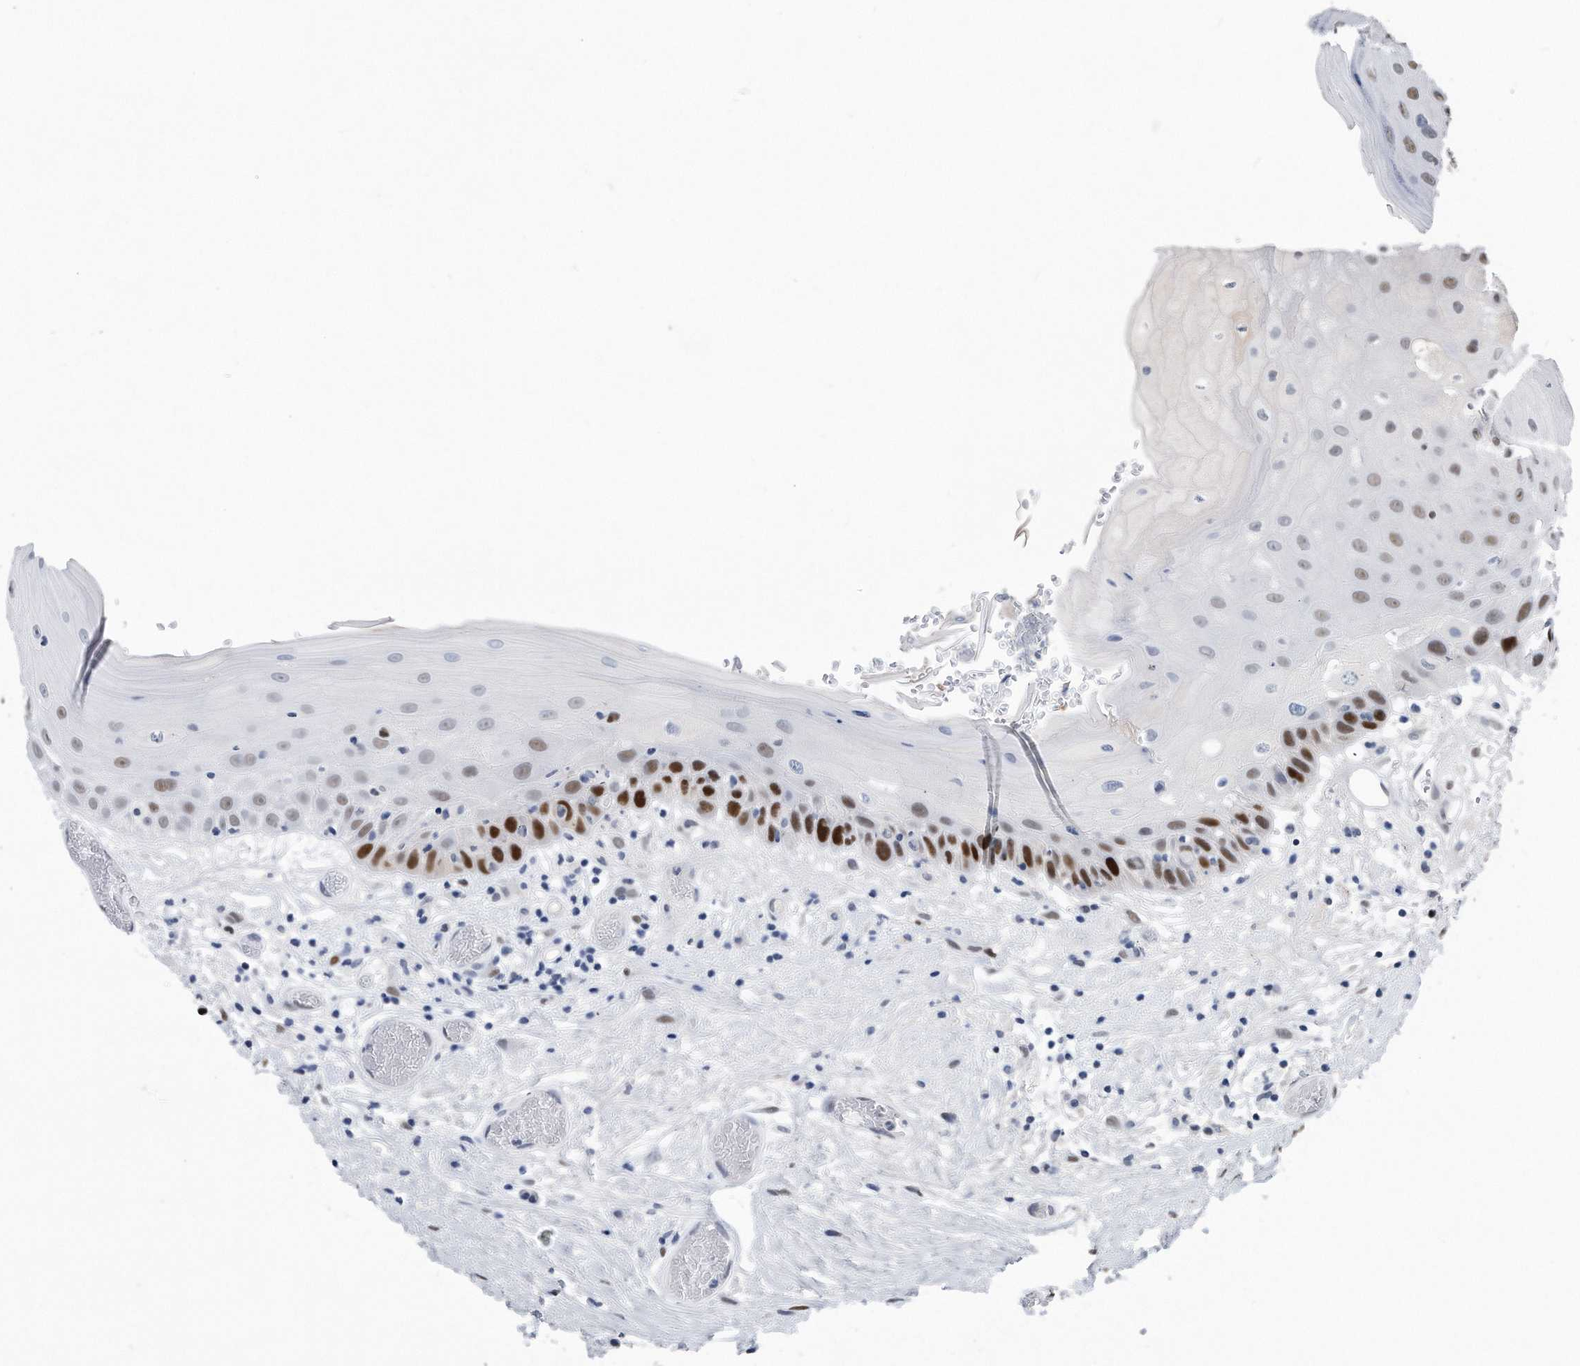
{"staining": {"intensity": "strong", "quantity": "<25%", "location": "nuclear"}, "tissue": "oral mucosa", "cell_type": "Squamous epithelial cells", "image_type": "normal", "snomed": [{"axis": "morphology", "description": "Normal tissue, NOS"}, {"axis": "topography", "description": "Oral tissue"}], "caption": "Protein positivity by immunohistochemistry demonstrates strong nuclear positivity in about <25% of squamous epithelial cells in normal oral mucosa.", "gene": "PCNA", "patient": {"sex": "female", "age": 76}}